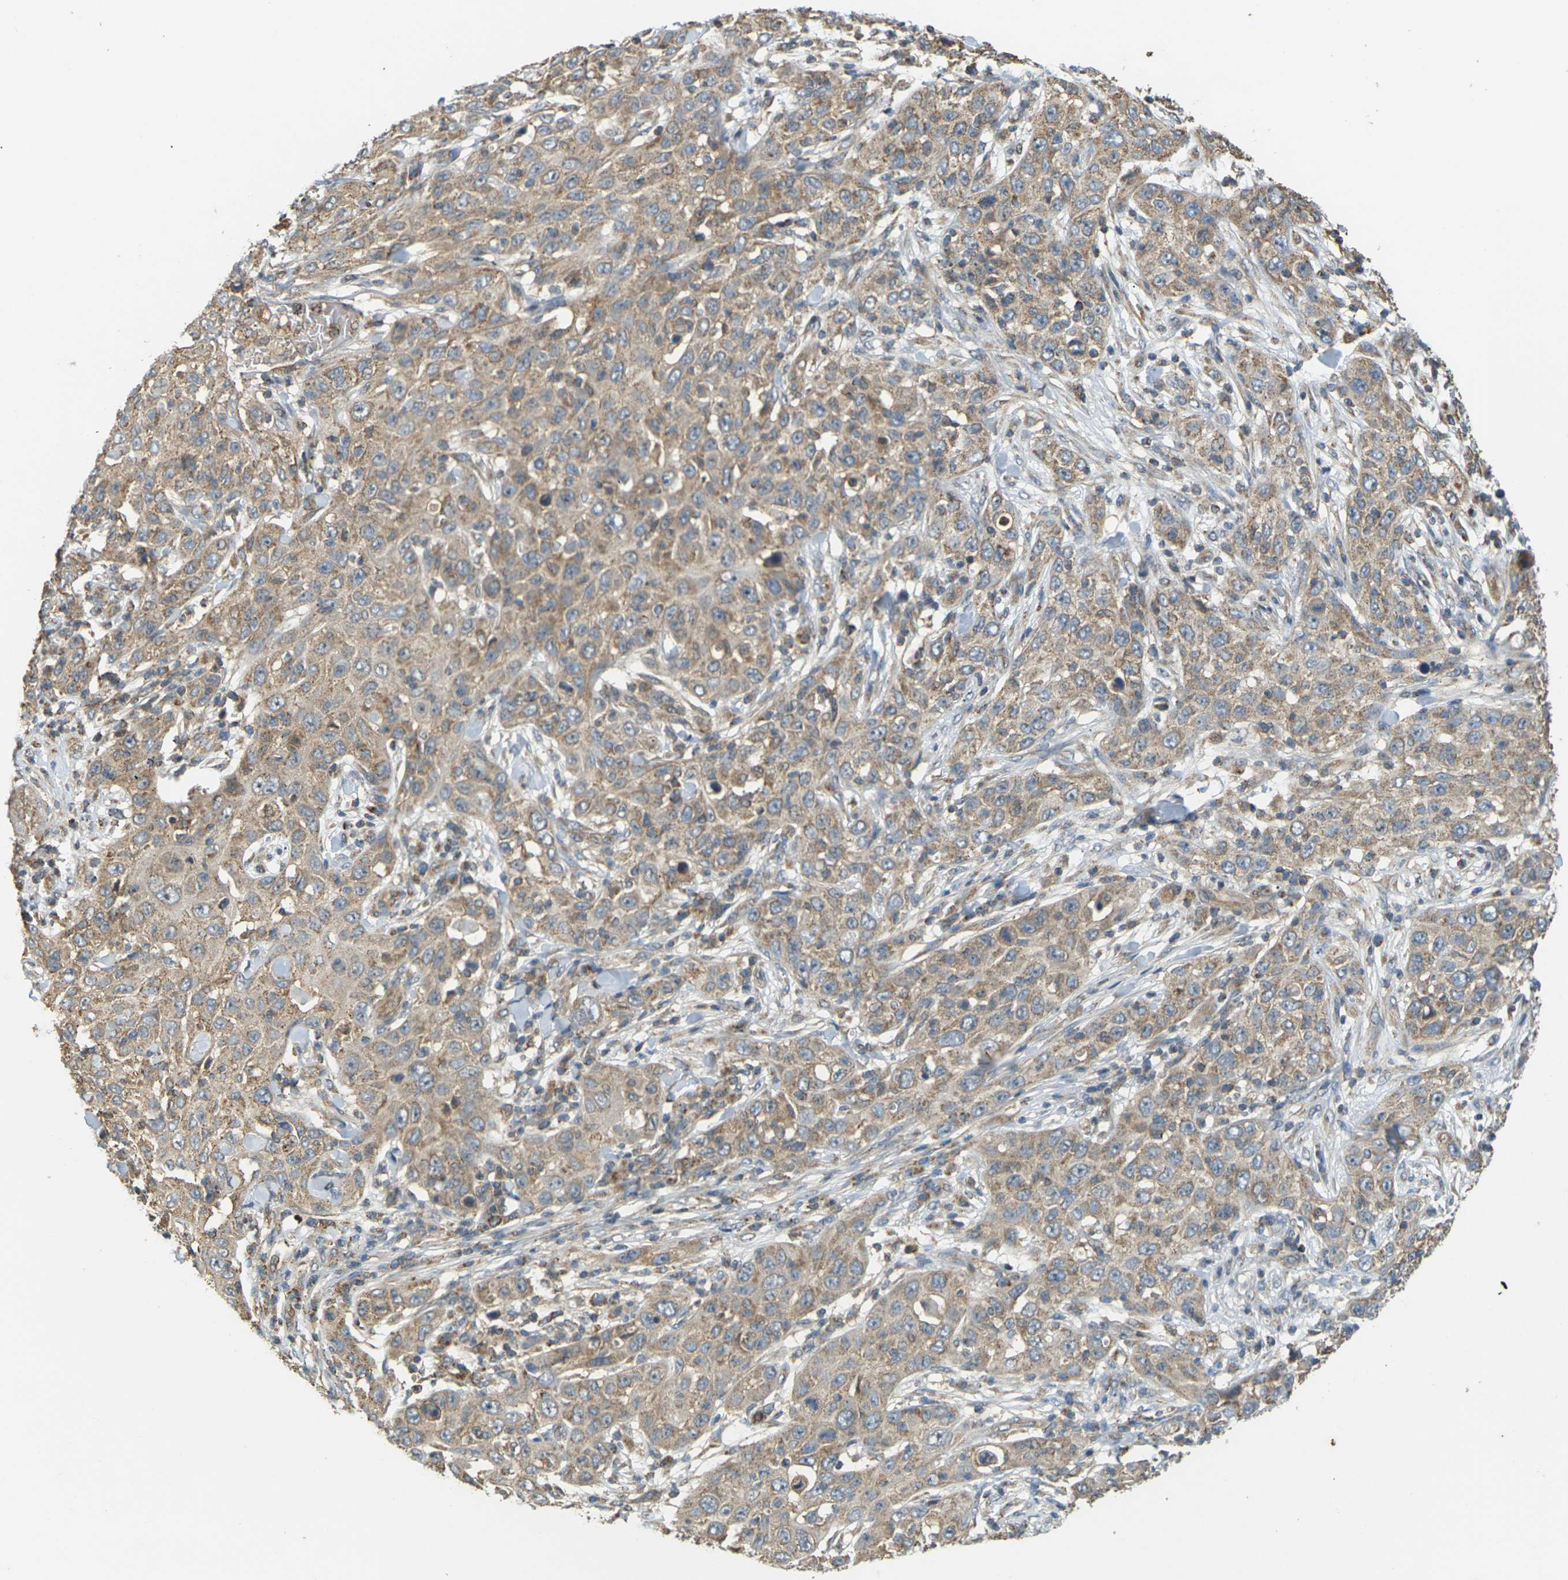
{"staining": {"intensity": "weak", "quantity": ">75%", "location": "cytoplasmic/membranous"}, "tissue": "skin cancer", "cell_type": "Tumor cells", "image_type": "cancer", "snomed": [{"axis": "morphology", "description": "Squamous cell carcinoma, NOS"}, {"axis": "topography", "description": "Skin"}], "caption": "Tumor cells show low levels of weak cytoplasmic/membranous expression in about >75% of cells in human skin squamous cell carcinoma.", "gene": "KSR1", "patient": {"sex": "female", "age": 88}}